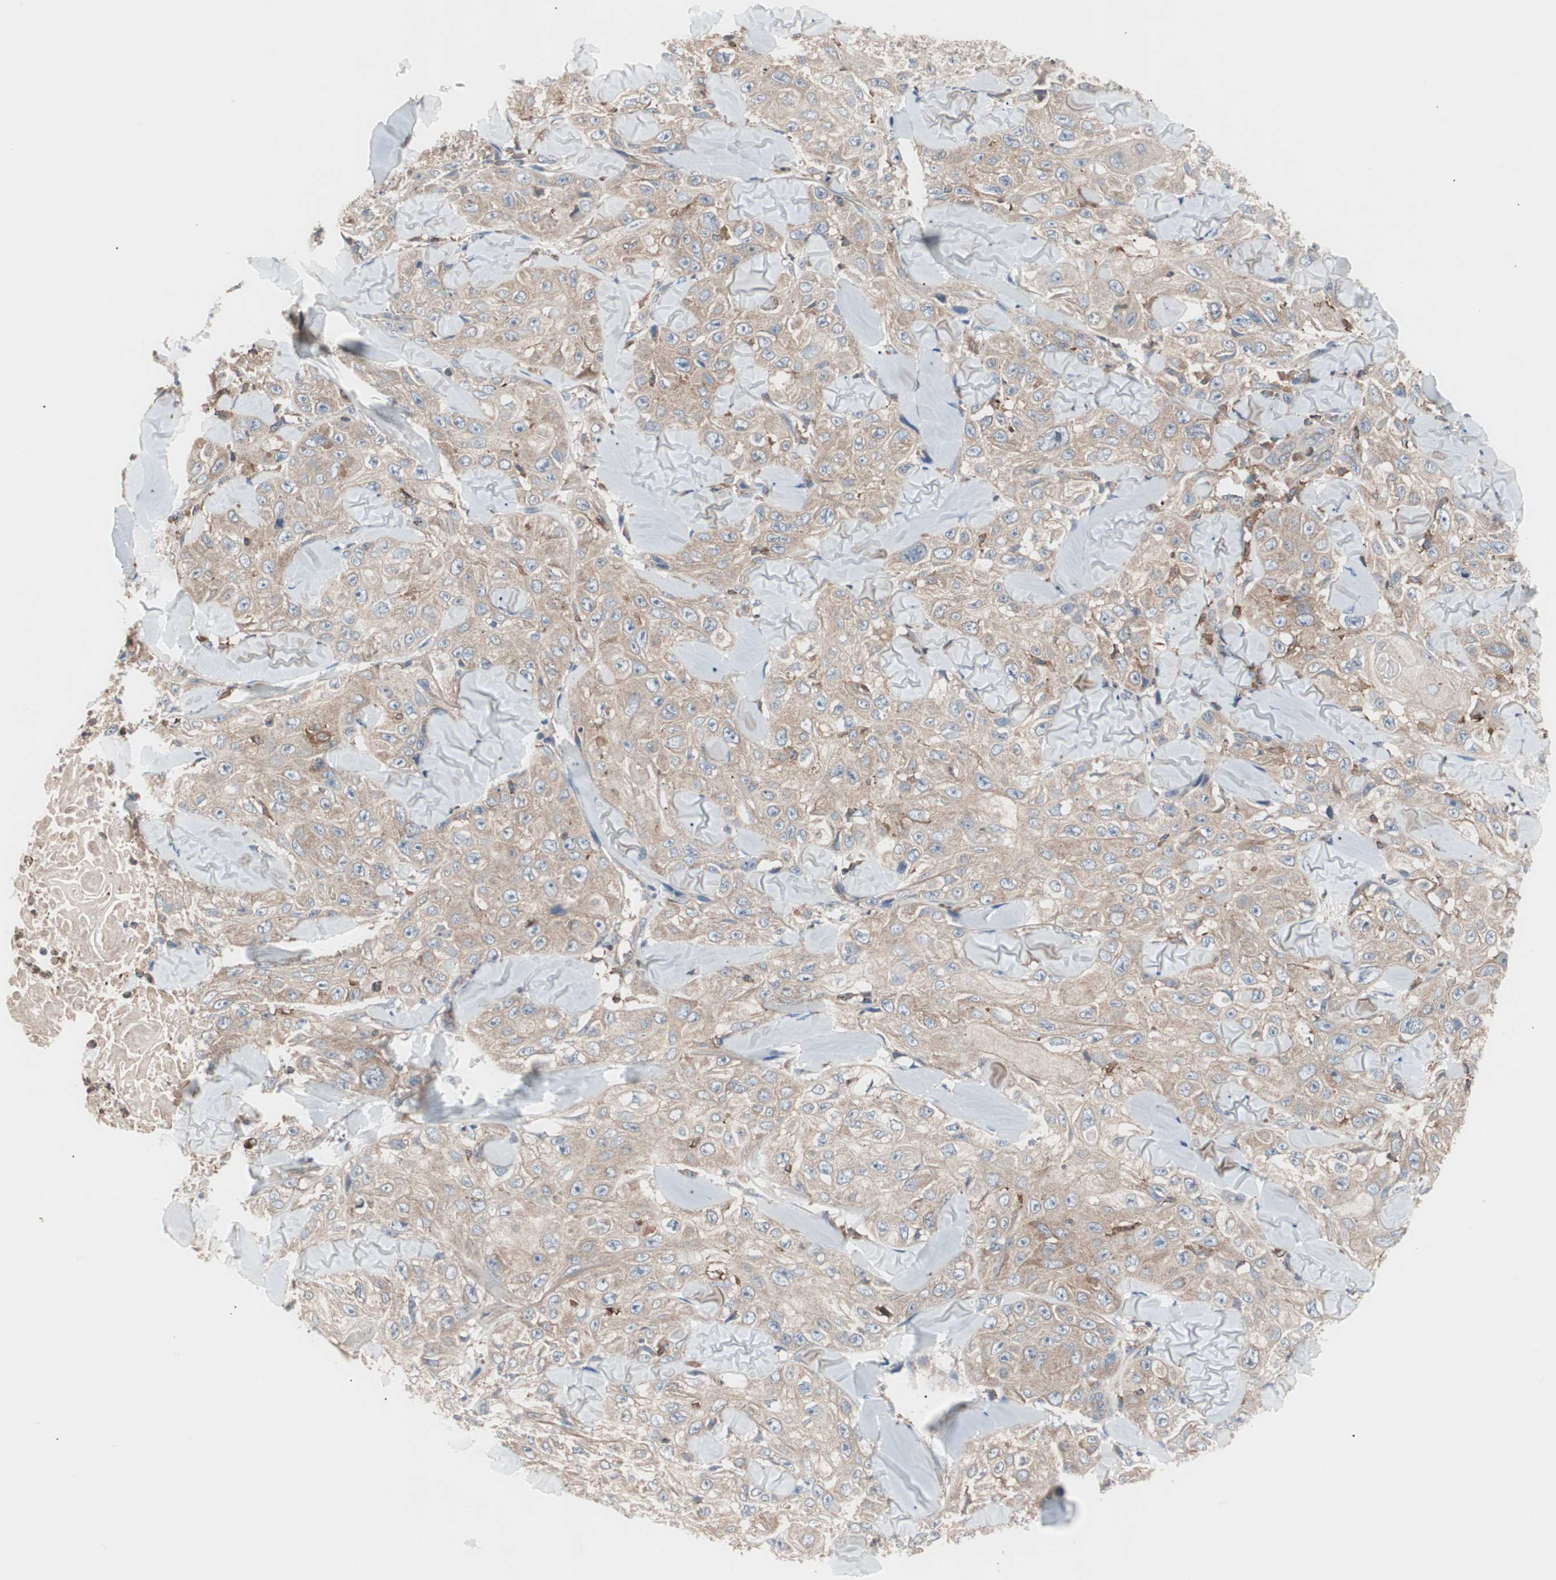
{"staining": {"intensity": "moderate", "quantity": ">75%", "location": "cytoplasmic/membranous"}, "tissue": "skin cancer", "cell_type": "Tumor cells", "image_type": "cancer", "snomed": [{"axis": "morphology", "description": "Squamous cell carcinoma, NOS"}, {"axis": "topography", "description": "Skin"}], "caption": "DAB immunohistochemical staining of skin squamous cell carcinoma displays moderate cytoplasmic/membranous protein staining in approximately >75% of tumor cells.", "gene": "PIK3R1", "patient": {"sex": "male", "age": 86}}